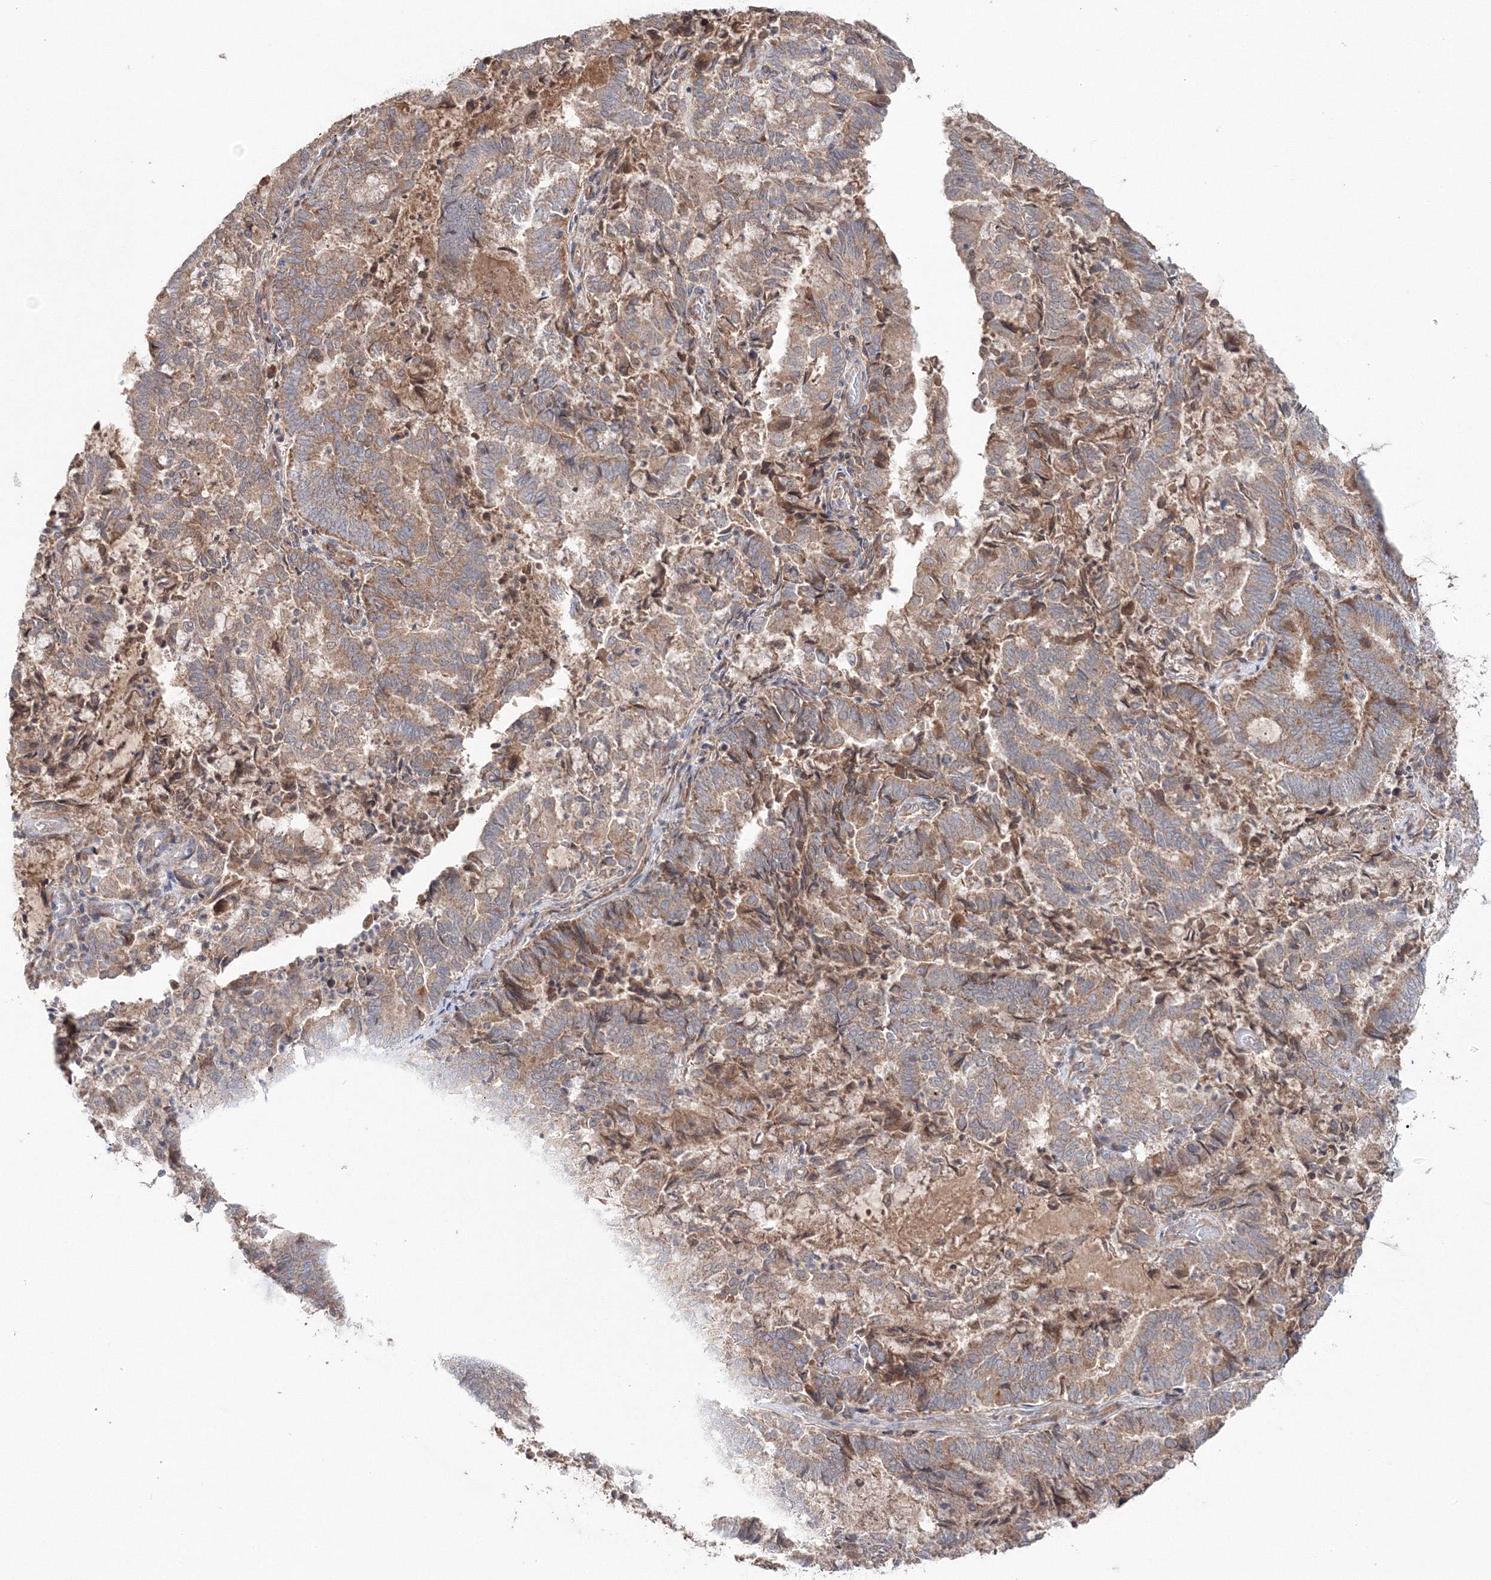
{"staining": {"intensity": "moderate", "quantity": ">75%", "location": "cytoplasmic/membranous"}, "tissue": "endometrial cancer", "cell_type": "Tumor cells", "image_type": "cancer", "snomed": [{"axis": "morphology", "description": "Adenocarcinoma, NOS"}, {"axis": "topography", "description": "Endometrium"}], "caption": "Protein analysis of endometrial cancer (adenocarcinoma) tissue displays moderate cytoplasmic/membranous expression in about >75% of tumor cells.", "gene": "NOA1", "patient": {"sex": "female", "age": 80}}